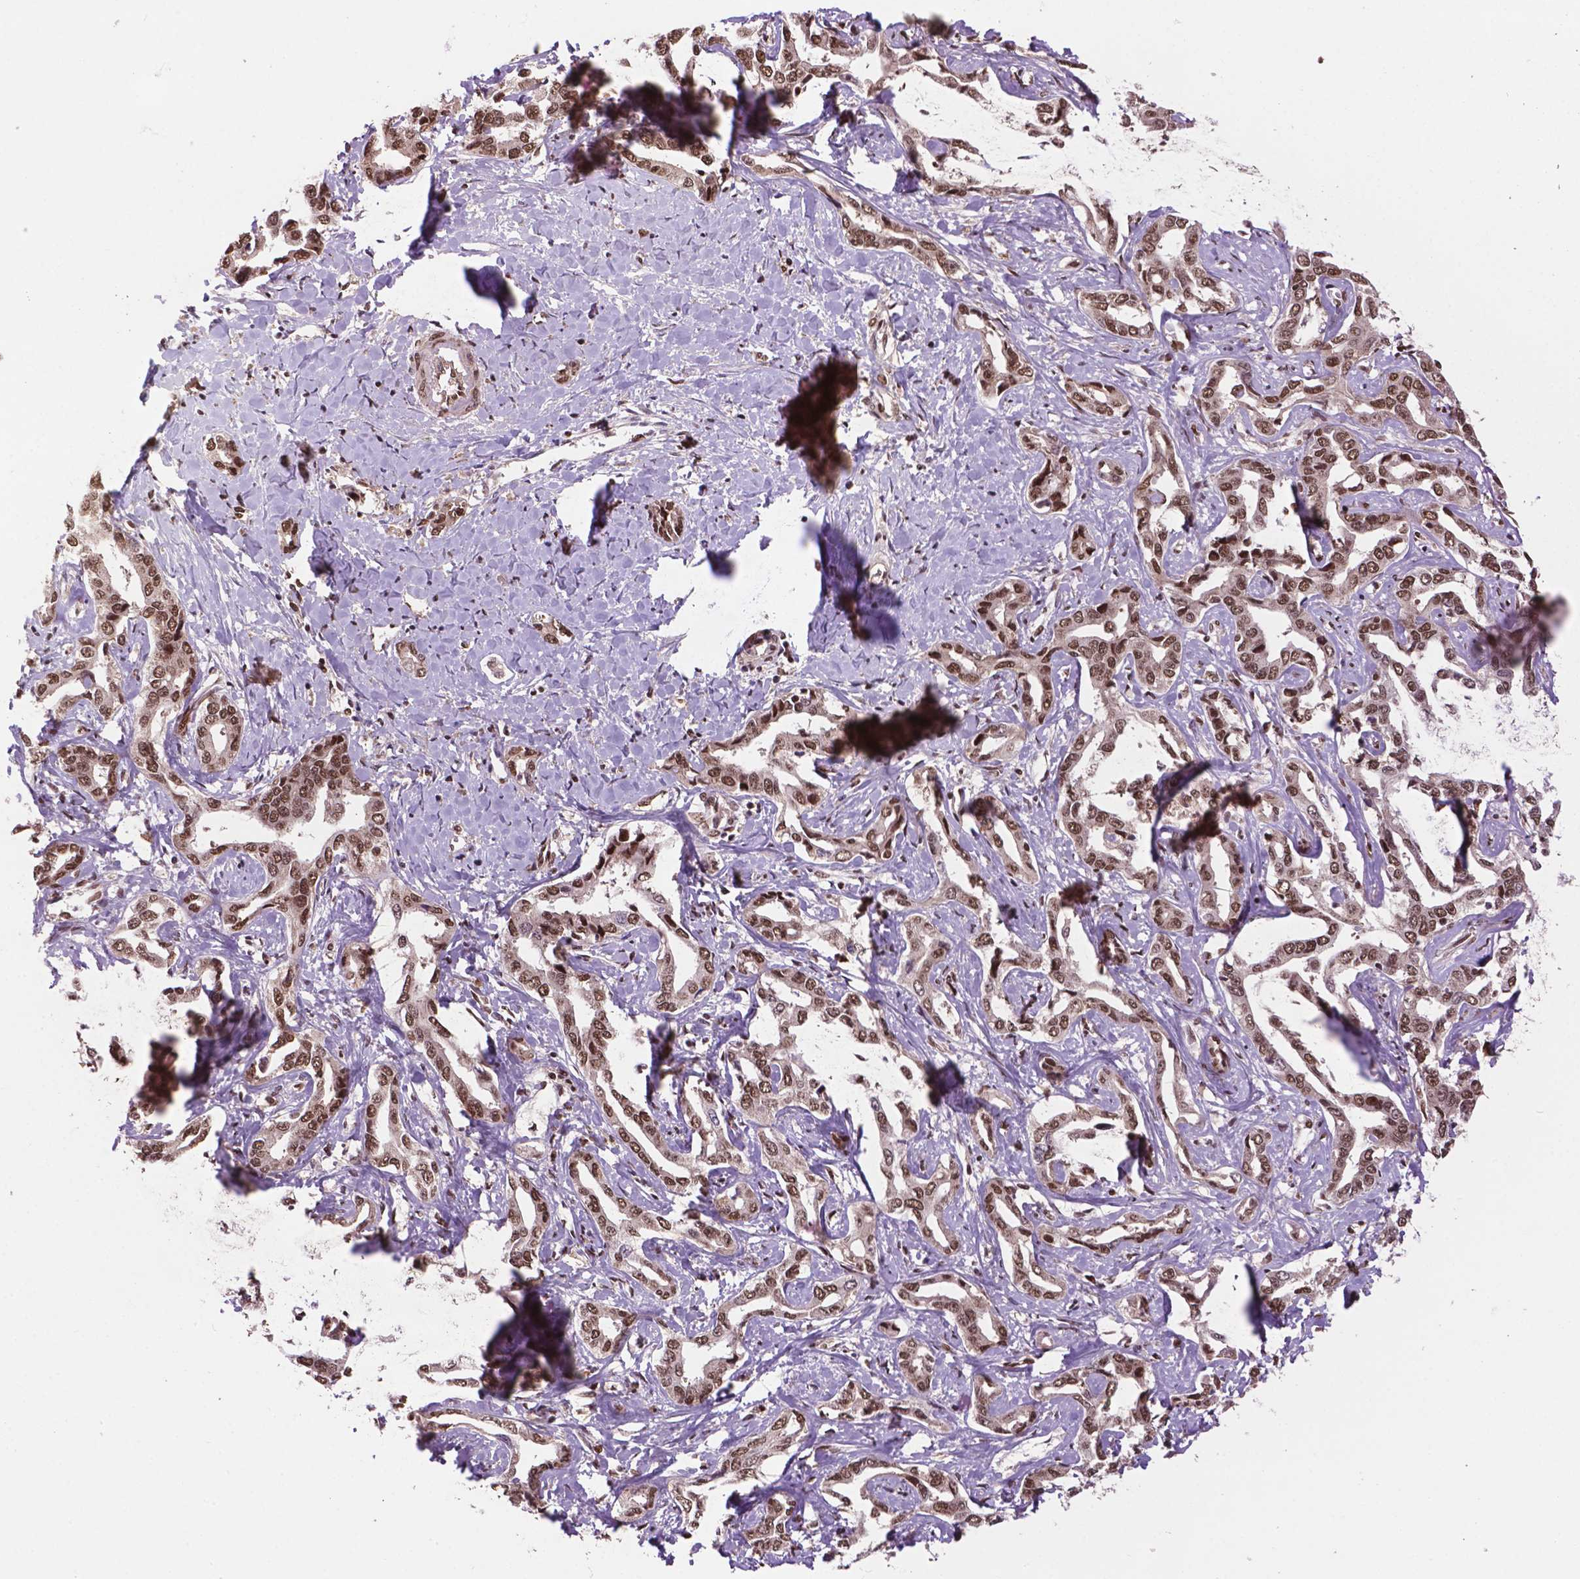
{"staining": {"intensity": "moderate", "quantity": ">75%", "location": "nuclear"}, "tissue": "liver cancer", "cell_type": "Tumor cells", "image_type": "cancer", "snomed": [{"axis": "morphology", "description": "Cholangiocarcinoma"}, {"axis": "topography", "description": "Liver"}], "caption": "Tumor cells reveal moderate nuclear staining in approximately >75% of cells in liver cancer (cholangiocarcinoma).", "gene": "SIRT6", "patient": {"sex": "male", "age": 59}}